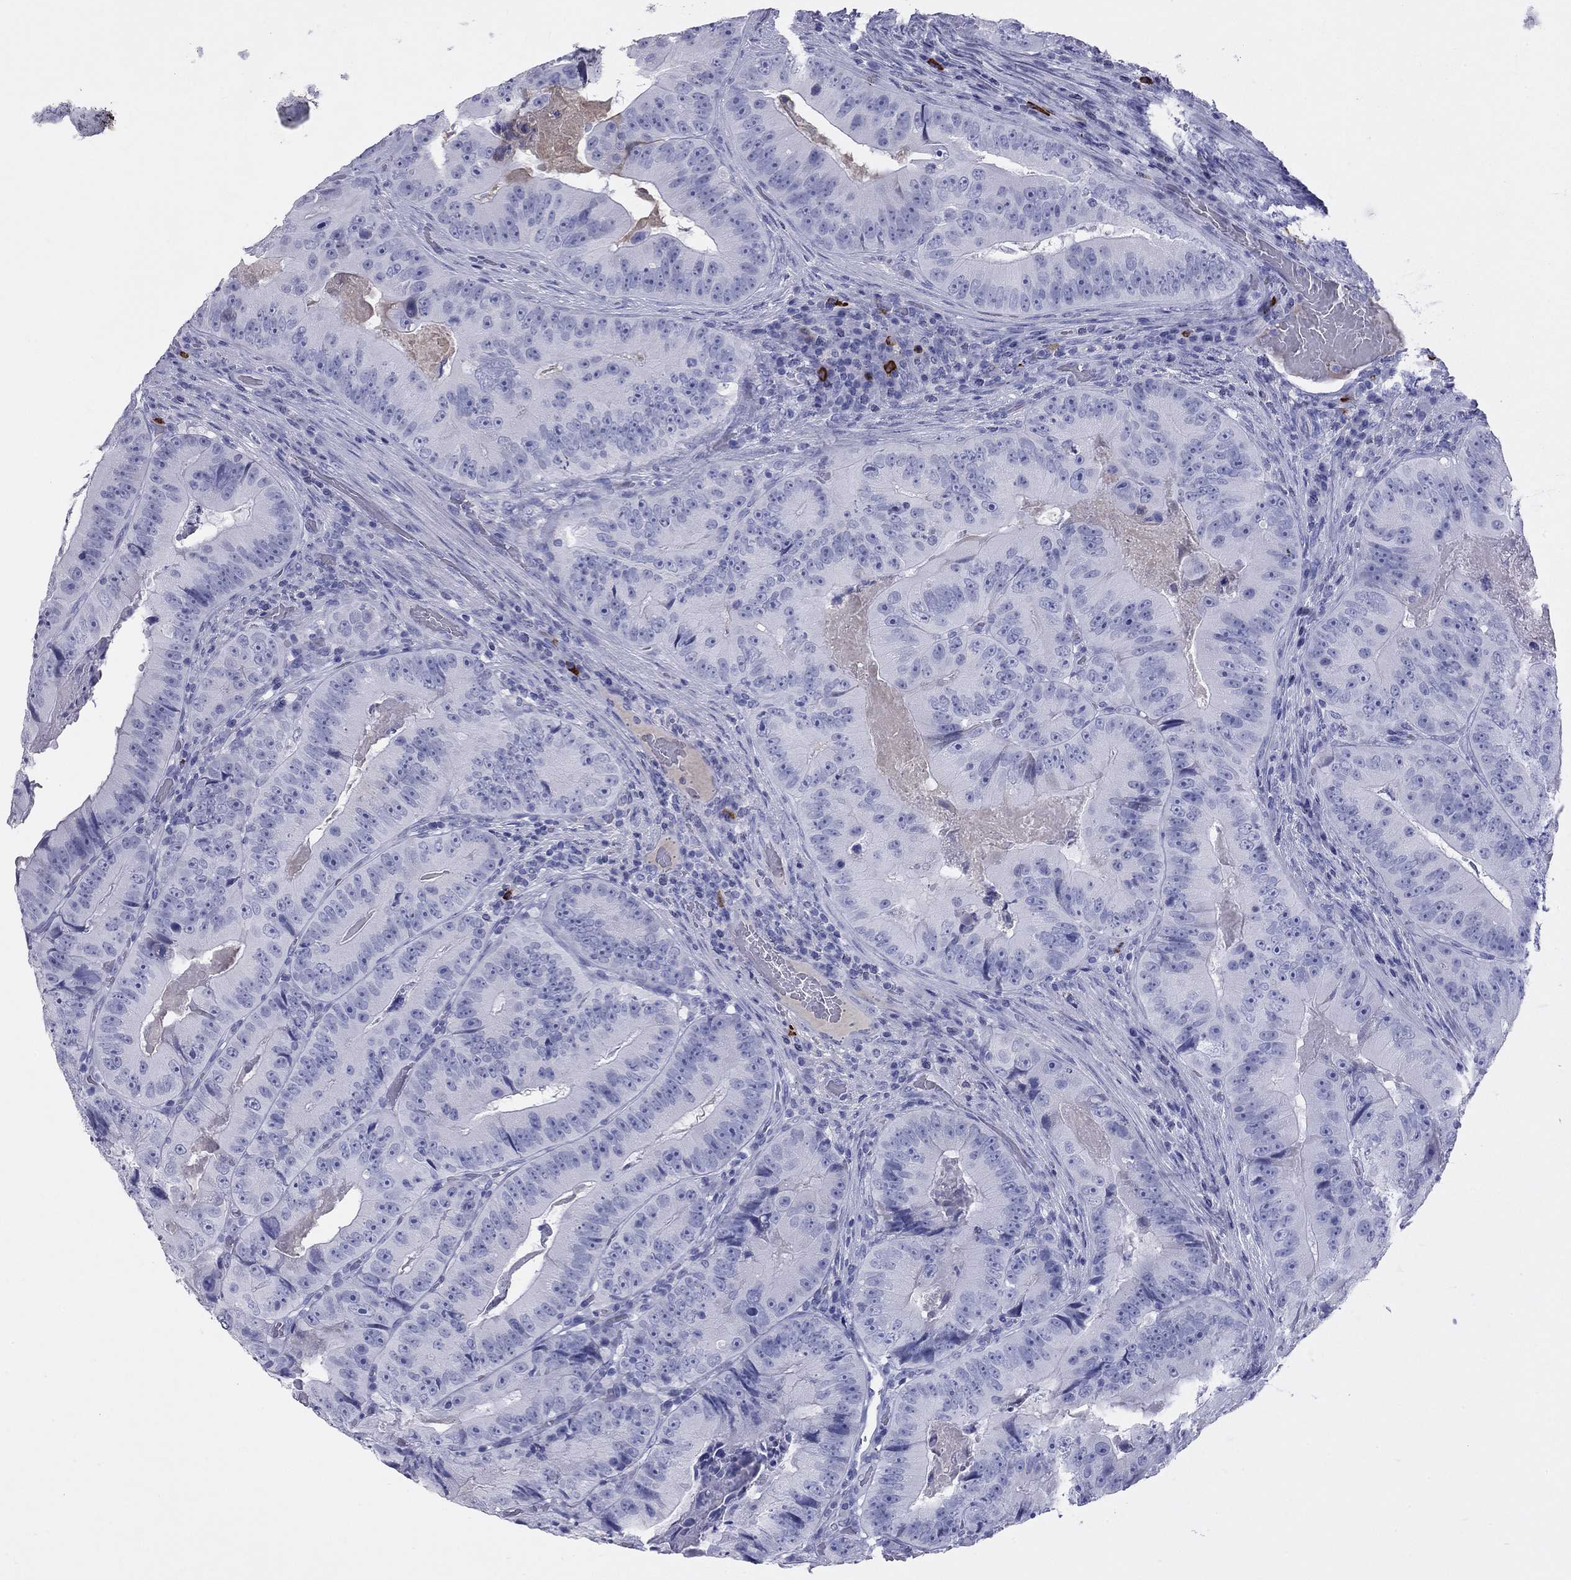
{"staining": {"intensity": "negative", "quantity": "none", "location": "none"}, "tissue": "colorectal cancer", "cell_type": "Tumor cells", "image_type": "cancer", "snomed": [{"axis": "morphology", "description": "Adenocarcinoma, NOS"}, {"axis": "topography", "description": "Colon"}], "caption": "This is an IHC photomicrograph of human colorectal cancer (adenocarcinoma). There is no expression in tumor cells.", "gene": "KLRG1", "patient": {"sex": "female", "age": 86}}